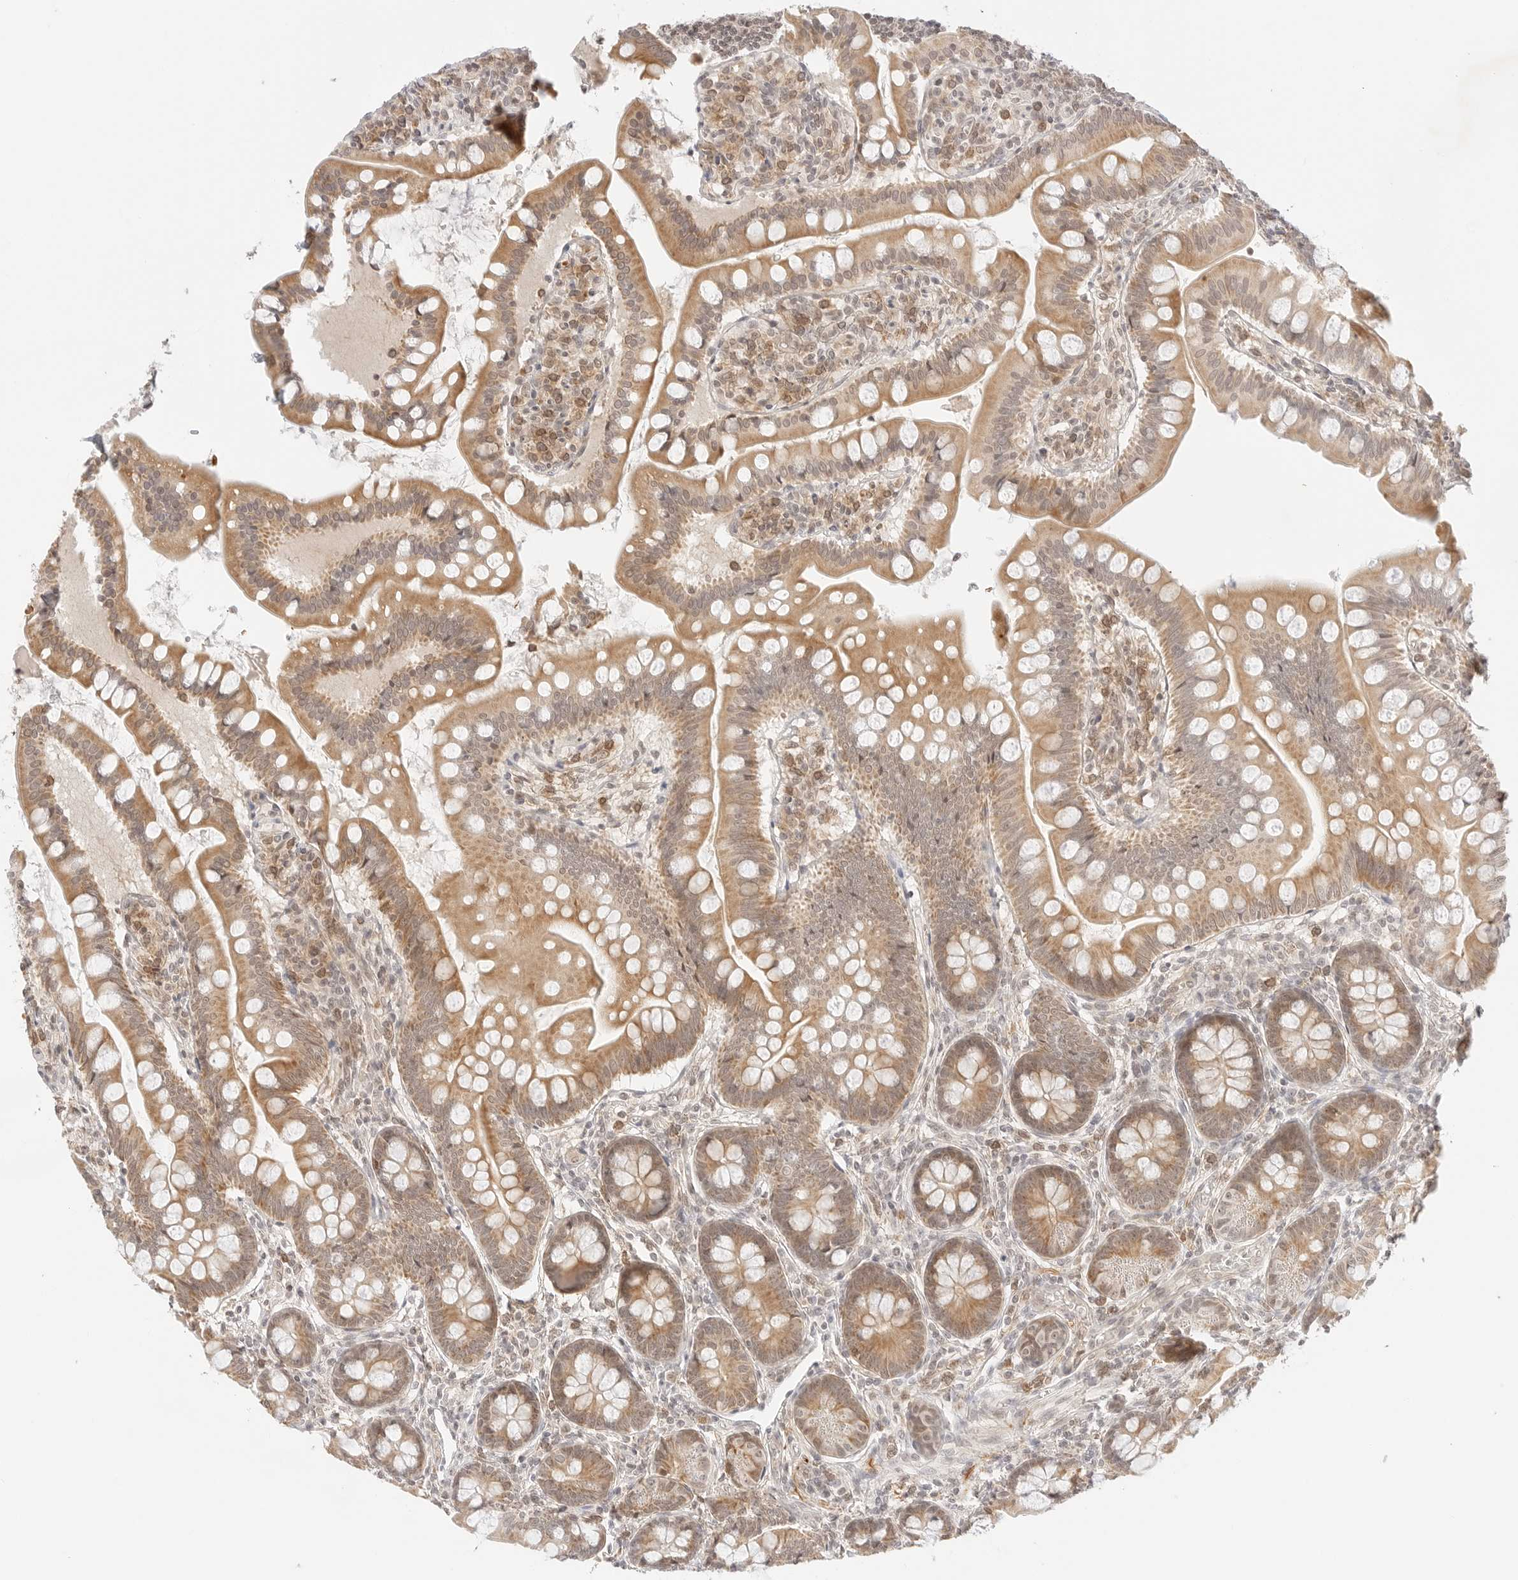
{"staining": {"intensity": "moderate", "quantity": ">75%", "location": "cytoplasmic/membranous"}, "tissue": "small intestine", "cell_type": "Glandular cells", "image_type": "normal", "snomed": [{"axis": "morphology", "description": "Normal tissue, NOS"}, {"axis": "topography", "description": "Small intestine"}], "caption": "Immunohistochemical staining of normal human small intestine demonstrates moderate cytoplasmic/membranous protein staining in approximately >75% of glandular cells. The staining is performed using DAB (3,3'-diaminobenzidine) brown chromogen to label protein expression. The nuclei are counter-stained blue using hematoxylin.", "gene": "RPS6KL1", "patient": {"sex": "male", "age": 7}}